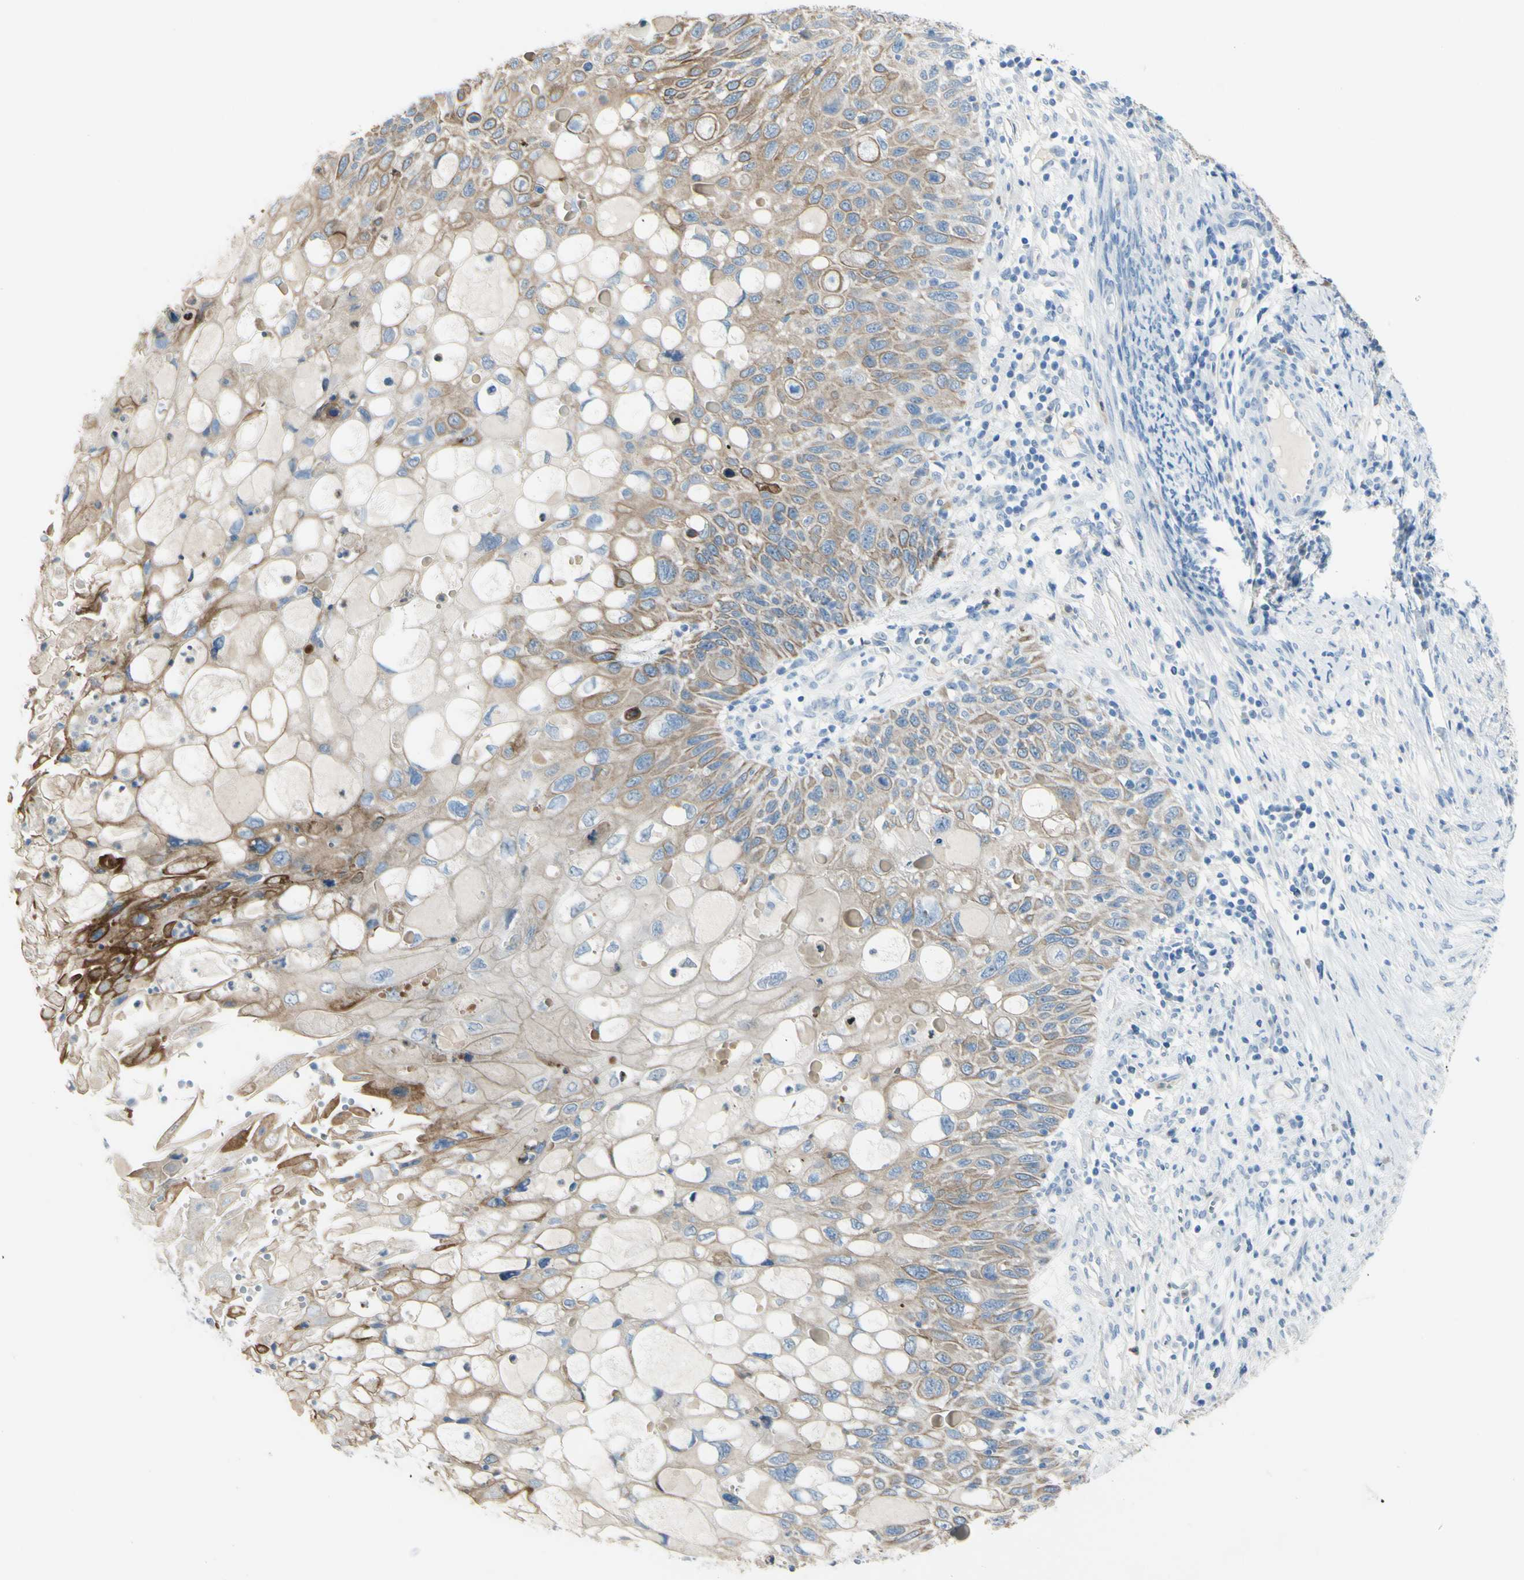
{"staining": {"intensity": "moderate", "quantity": "<25%", "location": "cytoplasmic/membranous"}, "tissue": "cervical cancer", "cell_type": "Tumor cells", "image_type": "cancer", "snomed": [{"axis": "morphology", "description": "Squamous cell carcinoma, NOS"}, {"axis": "topography", "description": "Cervix"}], "caption": "Squamous cell carcinoma (cervical) stained with immunohistochemistry demonstrates moderate cytoplasmic/membranous expression in about <25% of tumor cells.", "gene": "ZNF557", "patient": {"sex": "female", "age": 70}}